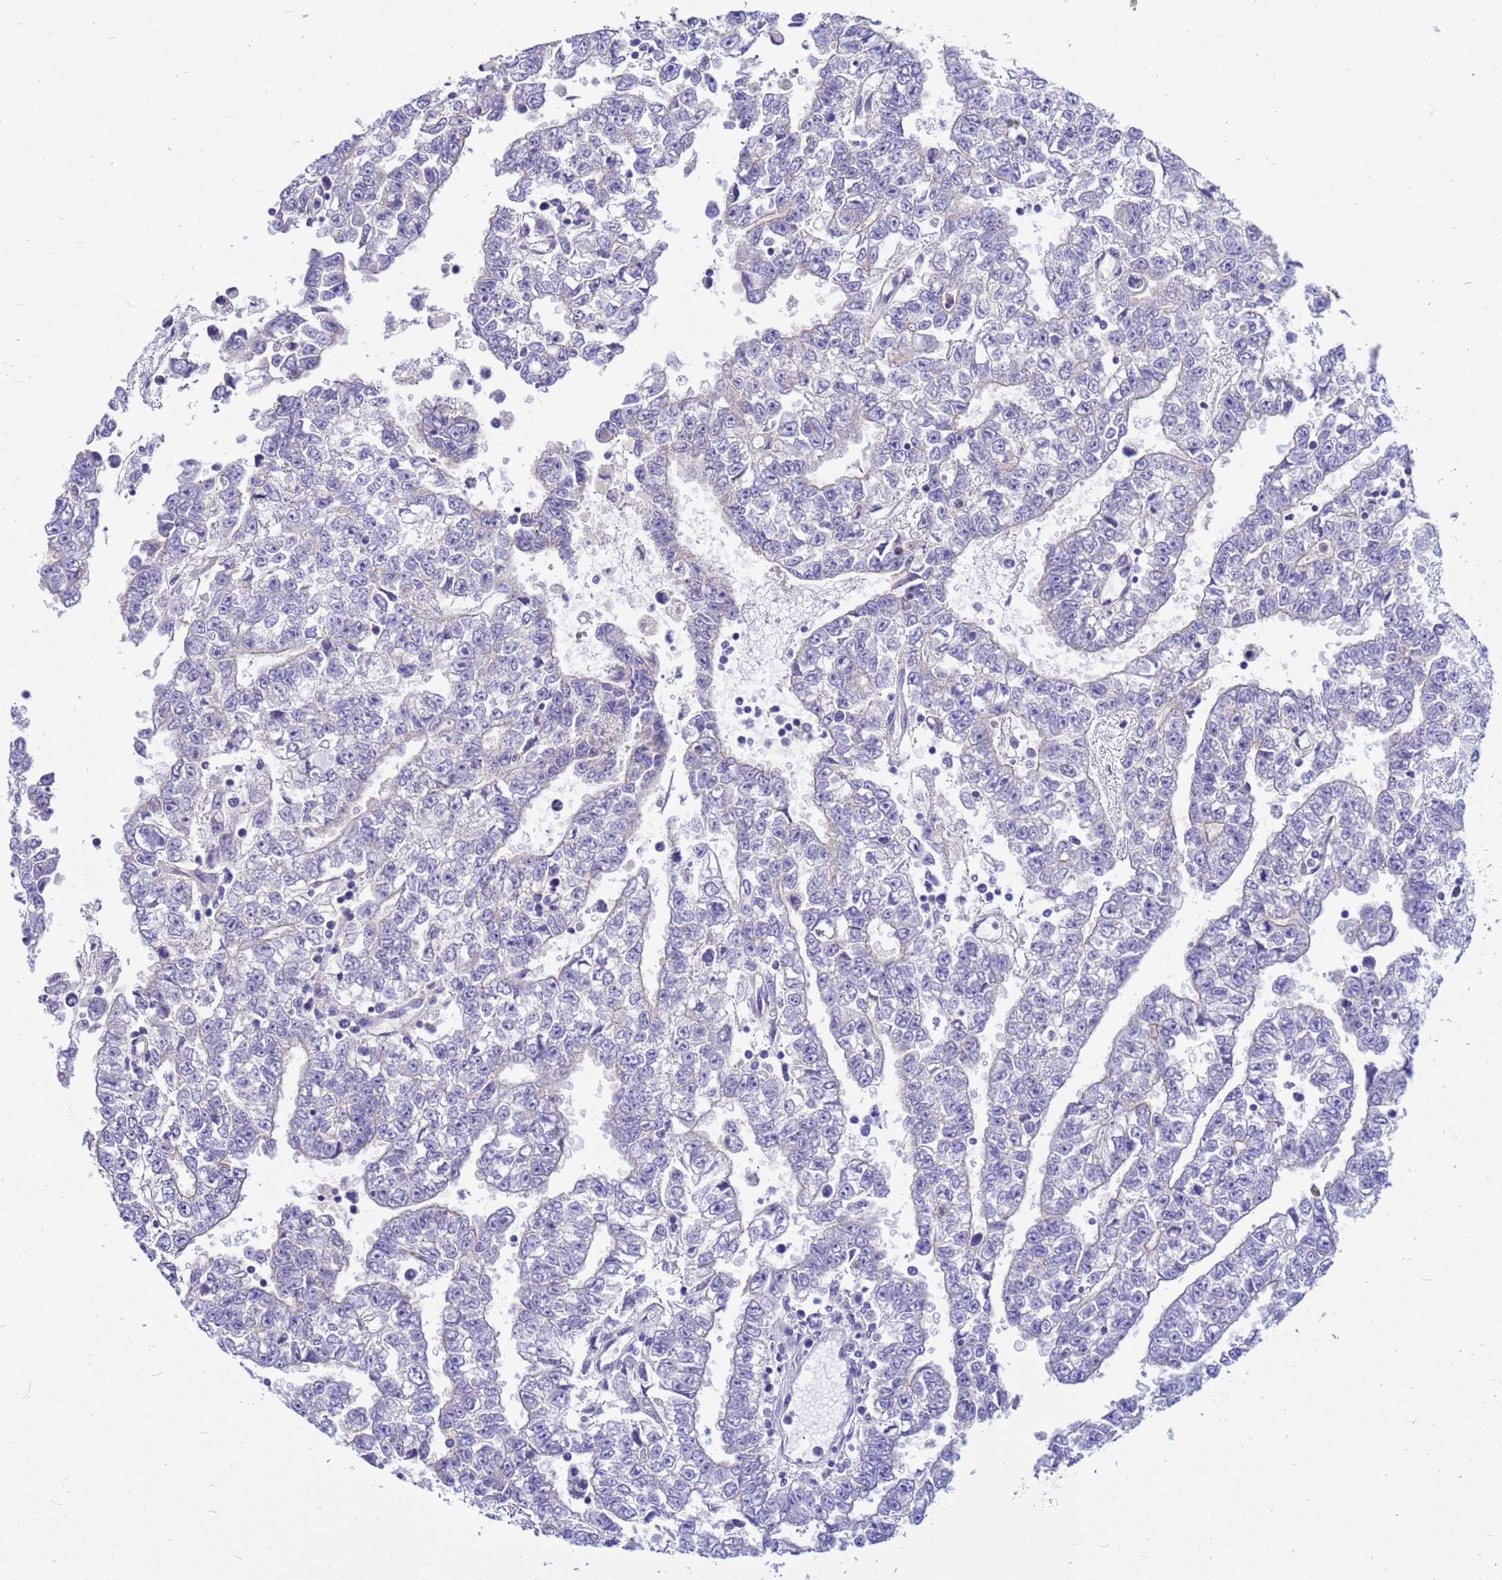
{"staining": {"intensity": "negative", "quantity": "none", "location": "none"}, "tissue": "testis cancer", "cell_type": "Tumor cells", "image_type": "cancer", "snomed": [{"axis": "morphology", "description": "Carcinoma, Embryonal, NOS"}, {"axis": "topography", "description": "Testis"}], "caption": "IHC of human testis embryonal carcinoma displays no expression in tumor cells. (DAB (3,3'-diaminobenzidine) immunohistochemistry with hematoxylin counter stain).", "gene": "DPRX", "patient": {"sex": "male", "age": 25}}